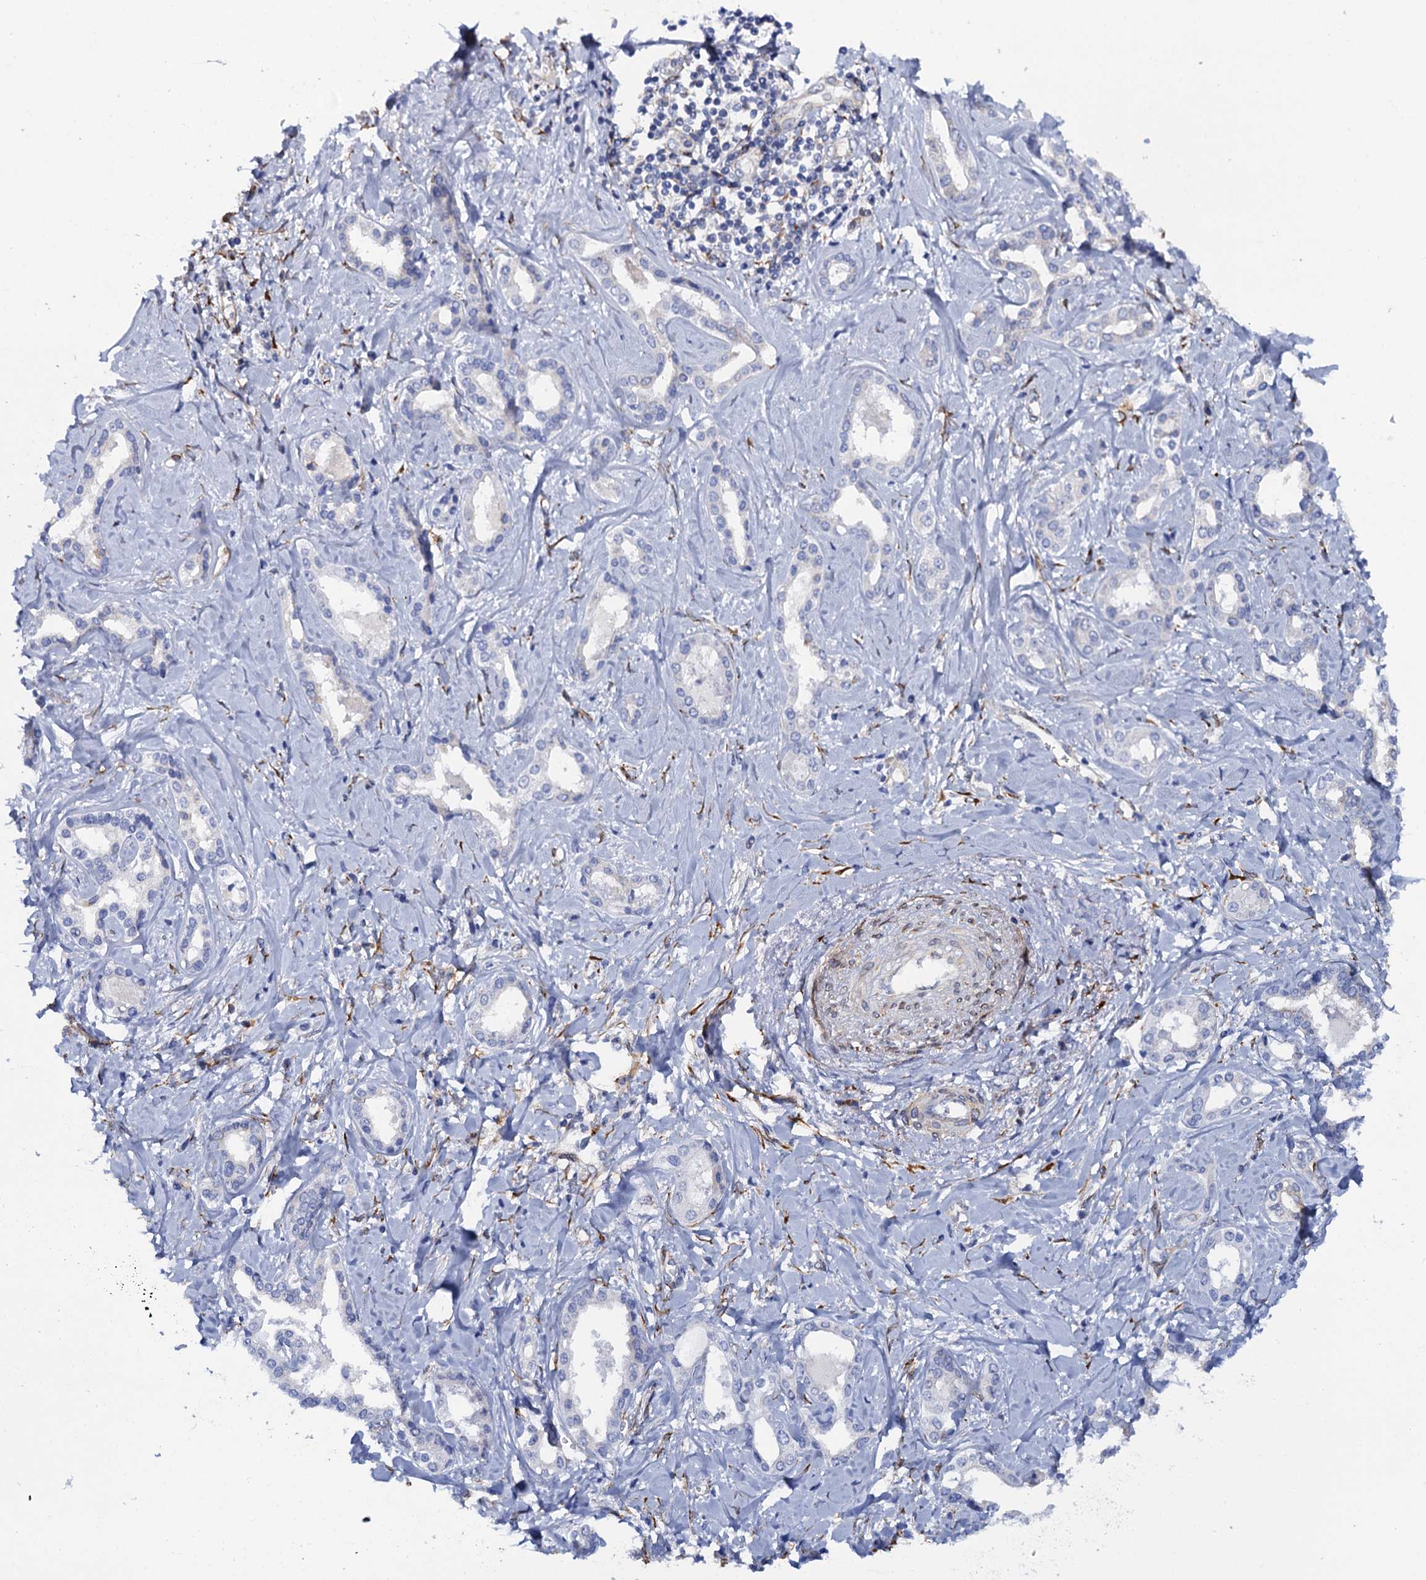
{"staining": {"intensity": "negative", "quantity": "none", "location": "none"}, "tissue": "liver cancer", "cell_type": "Tumor cells", "image_type": "cancer", "snomed": [{"axis": "morphology", "description": "Carcinoma, Hepatocellular, NOS"}, {"axis": "topography", "description": "Liver"}], "caption": "DAB (3,3'-diaminobenzidine) immunohistochemical staining of liver cancer (hepatocellular carcinoma) demonstrates no significant staining in tumor cells.", "gene": "POGLUT3", "patient": {"sex": "female", "age": 73}}